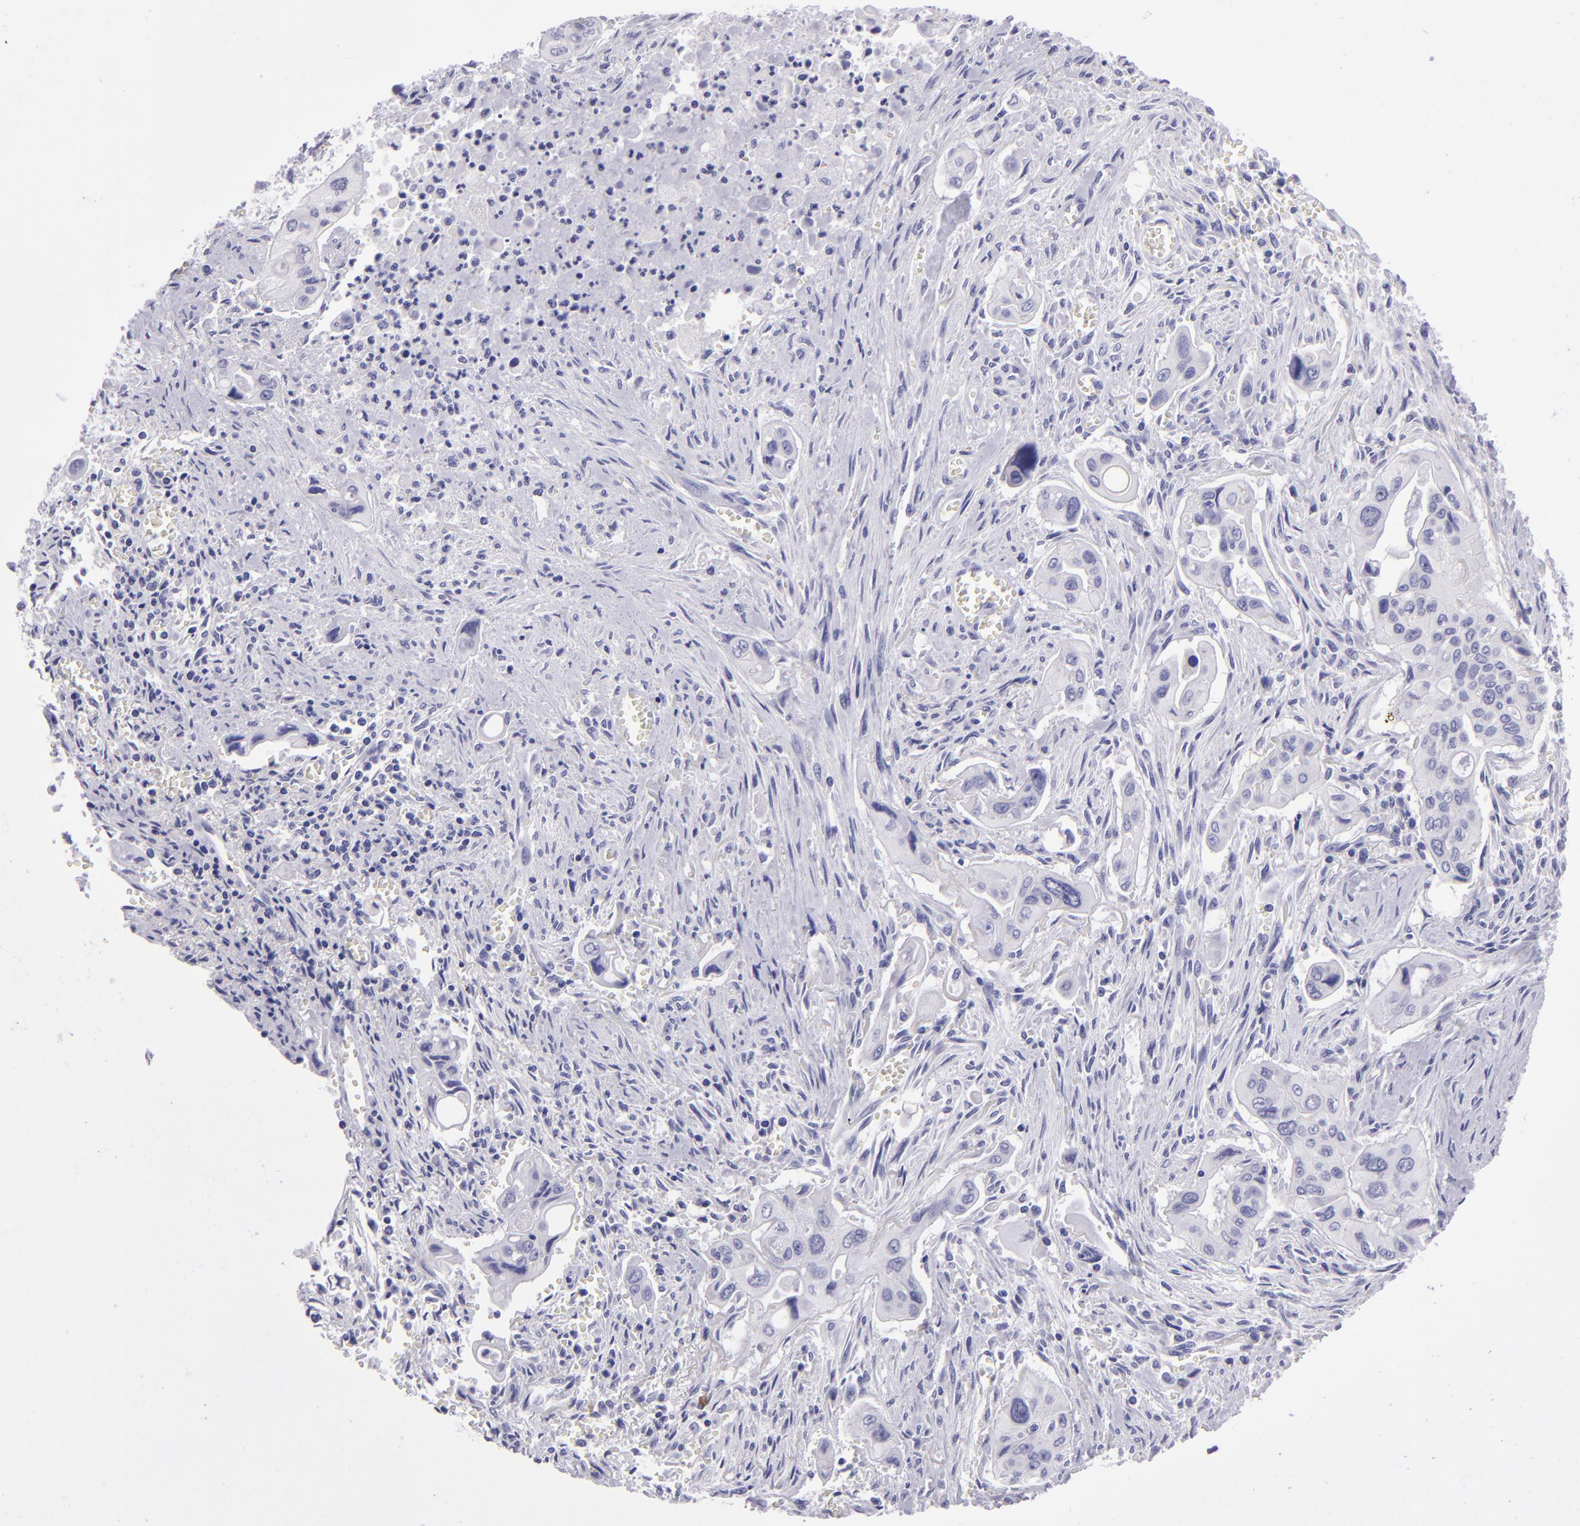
{"staining": {"intensity": "negative", "quantity": "none", "location": "none"}, "tissue": "pancreatic cancer", "cell_type": "Tumor cells", "image_type": "cancer", "snomed": [{"axis": "morphology", "description": "Adenocarcinoma, NOS"}, {"axis": "topography", "description": "Pancreas"}], "caption": "Pancreatic cancer (adenocarcinoma) stained for a protein using immunohistochemistry (IHC) exhibits no positivity tumor cells.", "gene": "TYRP1", "patient": {"sex": "male", "age": 77}}